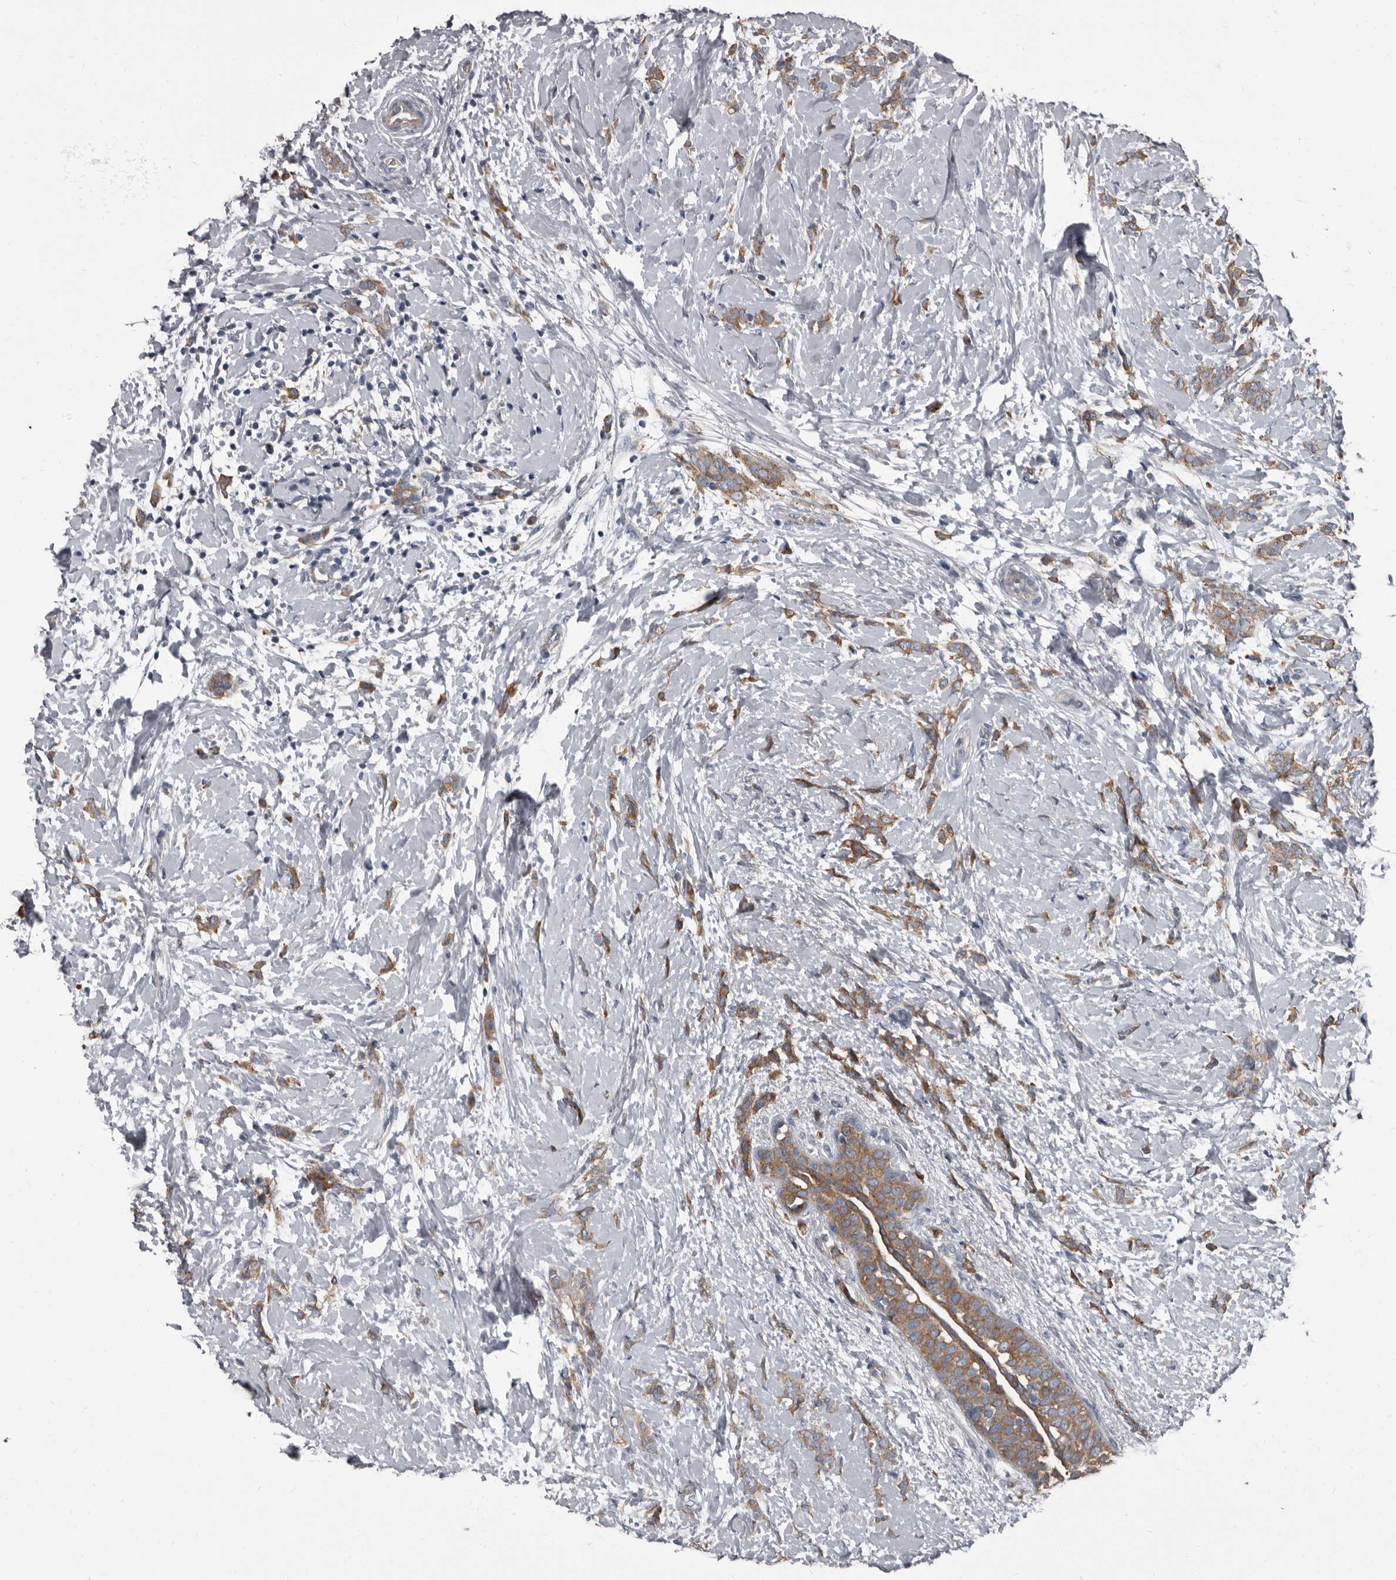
{"staining": {"intensity": "moderate", "quantity": ">75%", "location": "cytoplasmic/membranous"}, "tissue": "breast cancer", "cell_type": "Tumor cells", "image_type": "cancer", "snomed": [{"axis": "morphology", "description": "Lobular carcinoma, in situ"}, {"axis": "morphology", "description": "Lobular carcinoma"}, {"axis": "topography", "description": "Breast"}], "caption": "Human breast cancer (lobular carcinoma) stained with a brown dye exhibits moderate cytoplasmic/membranous positive staining in approximately >75% of tumor cells.", "gene": "TPD52L1", "patient": {"sex": "female", "age": 41}}